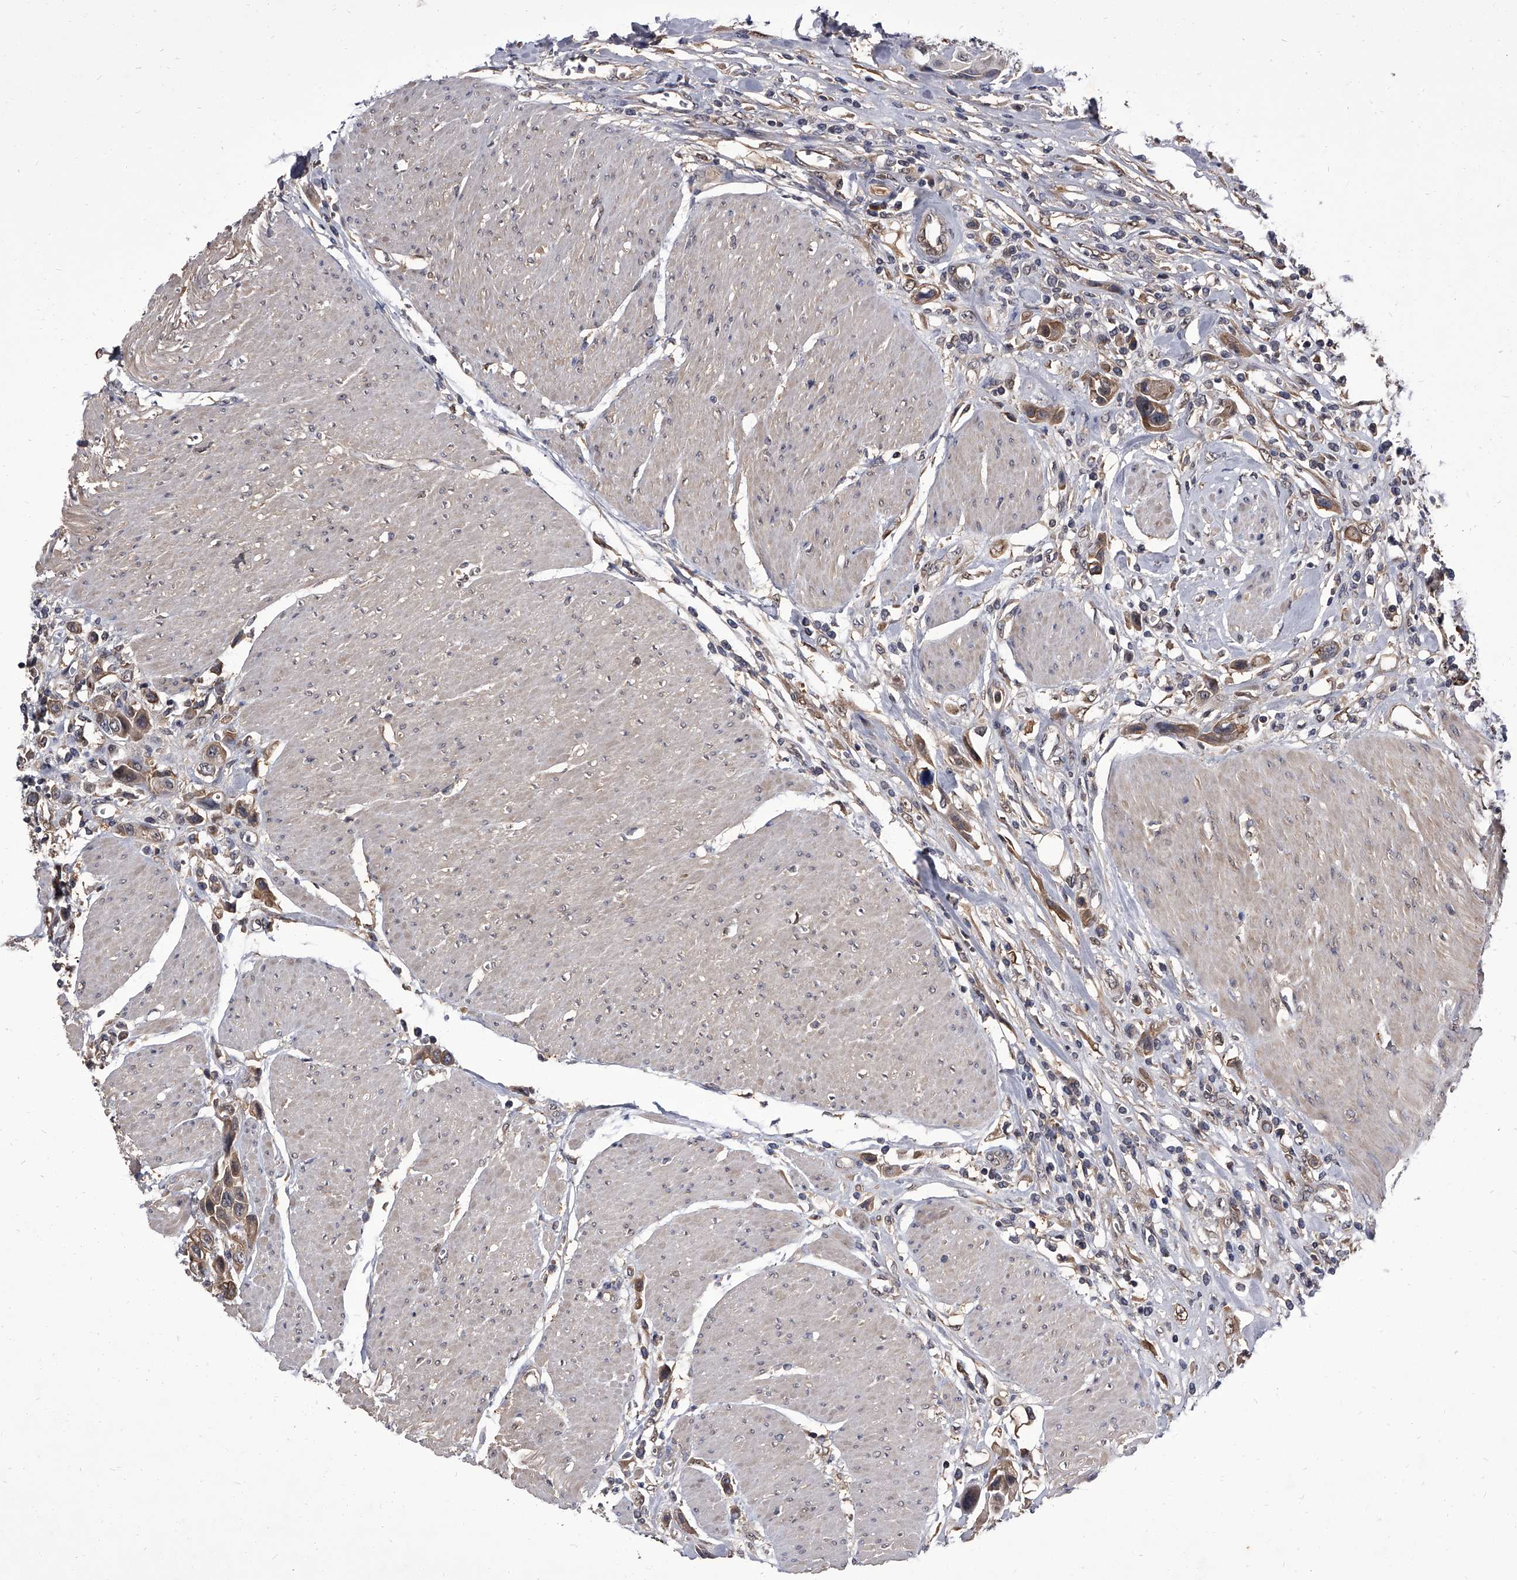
{"staining": {"intensity": "weak", "quantity": ">75%", "location": "cytoplasmic/membranous"}, "tissue": "urothelial cancer", "cell_type": "Tumor cells", "image_type": "cancer", "snomed": [{"axis": "morphology", "description": "Urothelial carcinoma, High grade"}, {"axis": "topography", "description": "Urinary bladder"}], "caption": "High-grade urothelial carcinoma stained for a protein reveals weak cytoplasmic/membranous positivity in tumor cells.", "gene": "SLC18B1", "patient": {"sex": "male", "age": 50}}